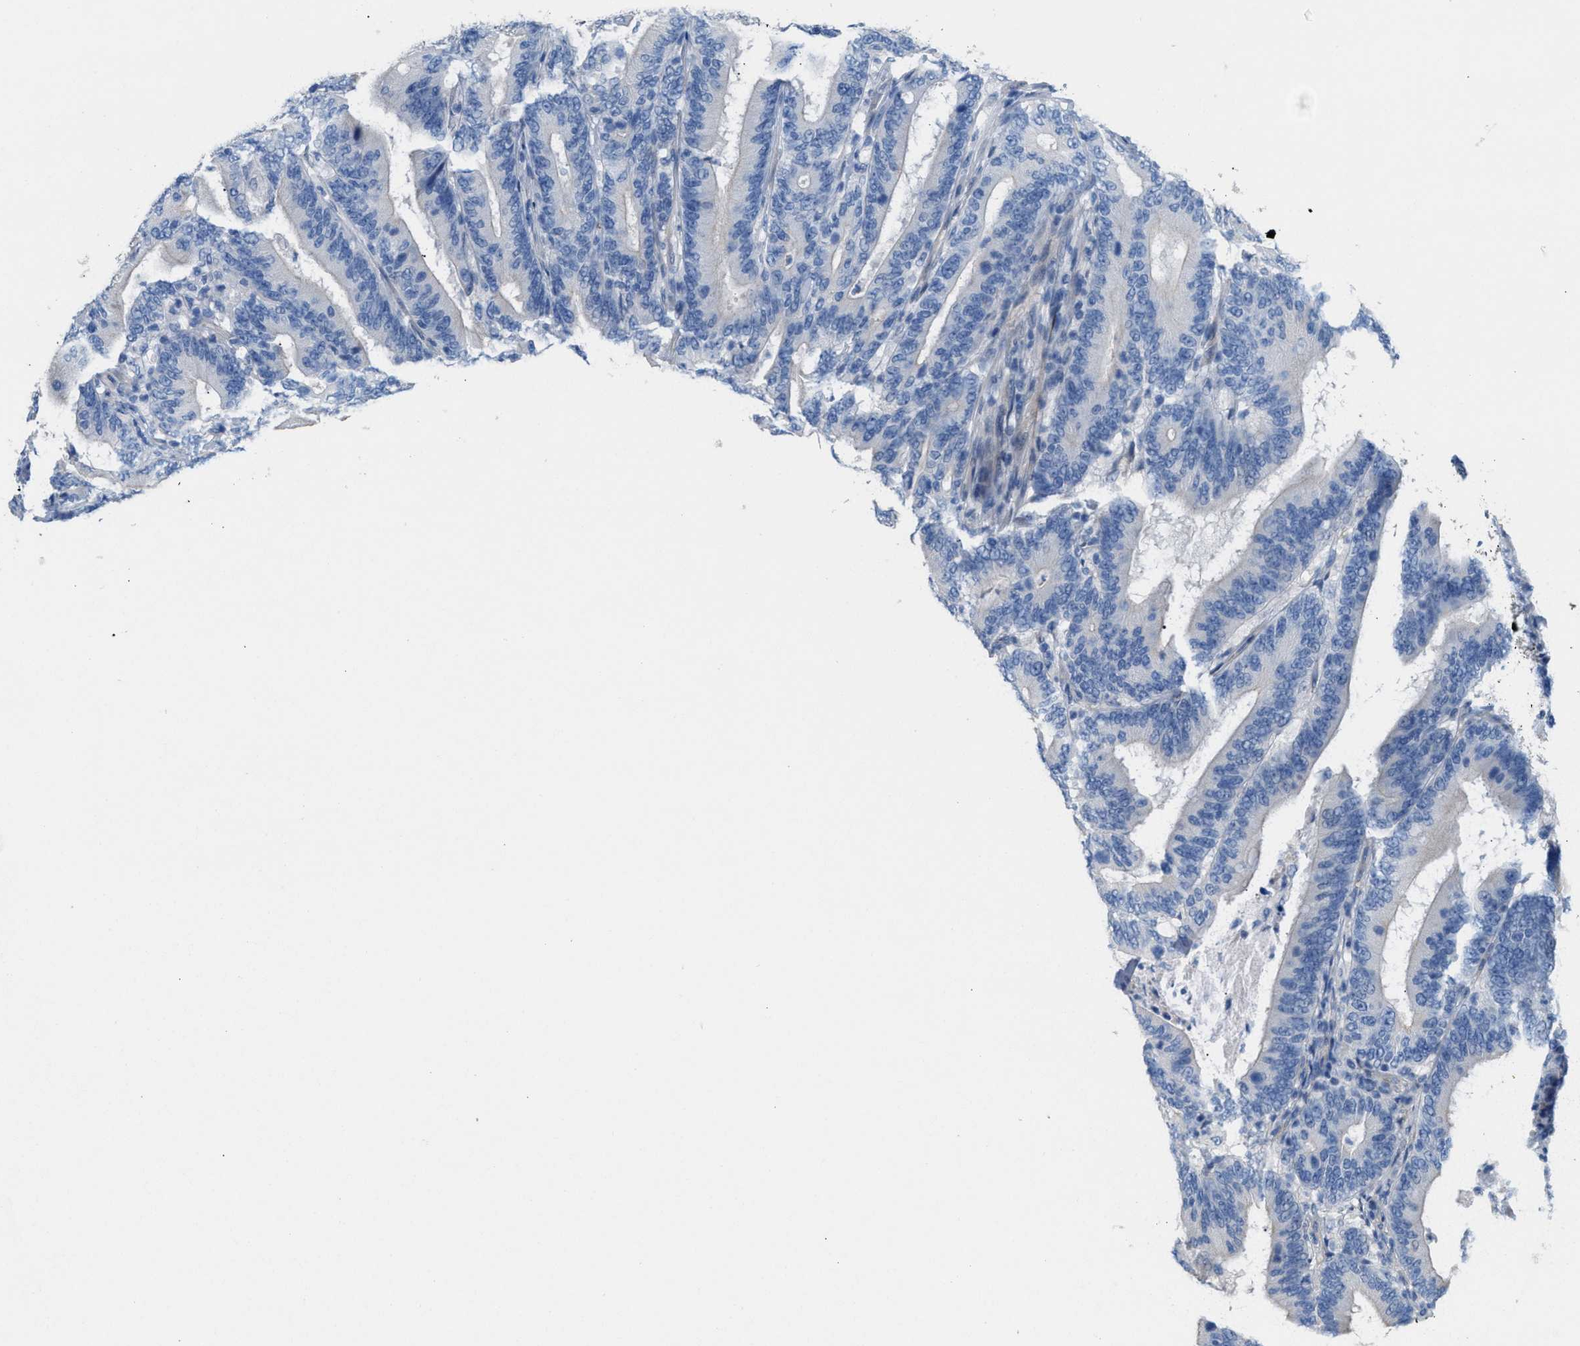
{"staining": {"intensity": "negative", "quantity": "none", "location": "none"}, "tissue": "colorectal cancer", "cell_type": "Tumor cells", "image_type": "cancer", "snomed": [{"axis": "morphology", "description": "Adenocarcinoma, NOS"}, {"axis": "topography", "description": "Colon"}], "caption": "Immunohistochemistry image of neoplastic tissue: colorectal cancer stained with DAB (3,3'-diaminobenzidine) exhibits no significant protein expression in tumor cells.", "gene": "MPP3", "patient": {"sex": "female", "age": 66}}